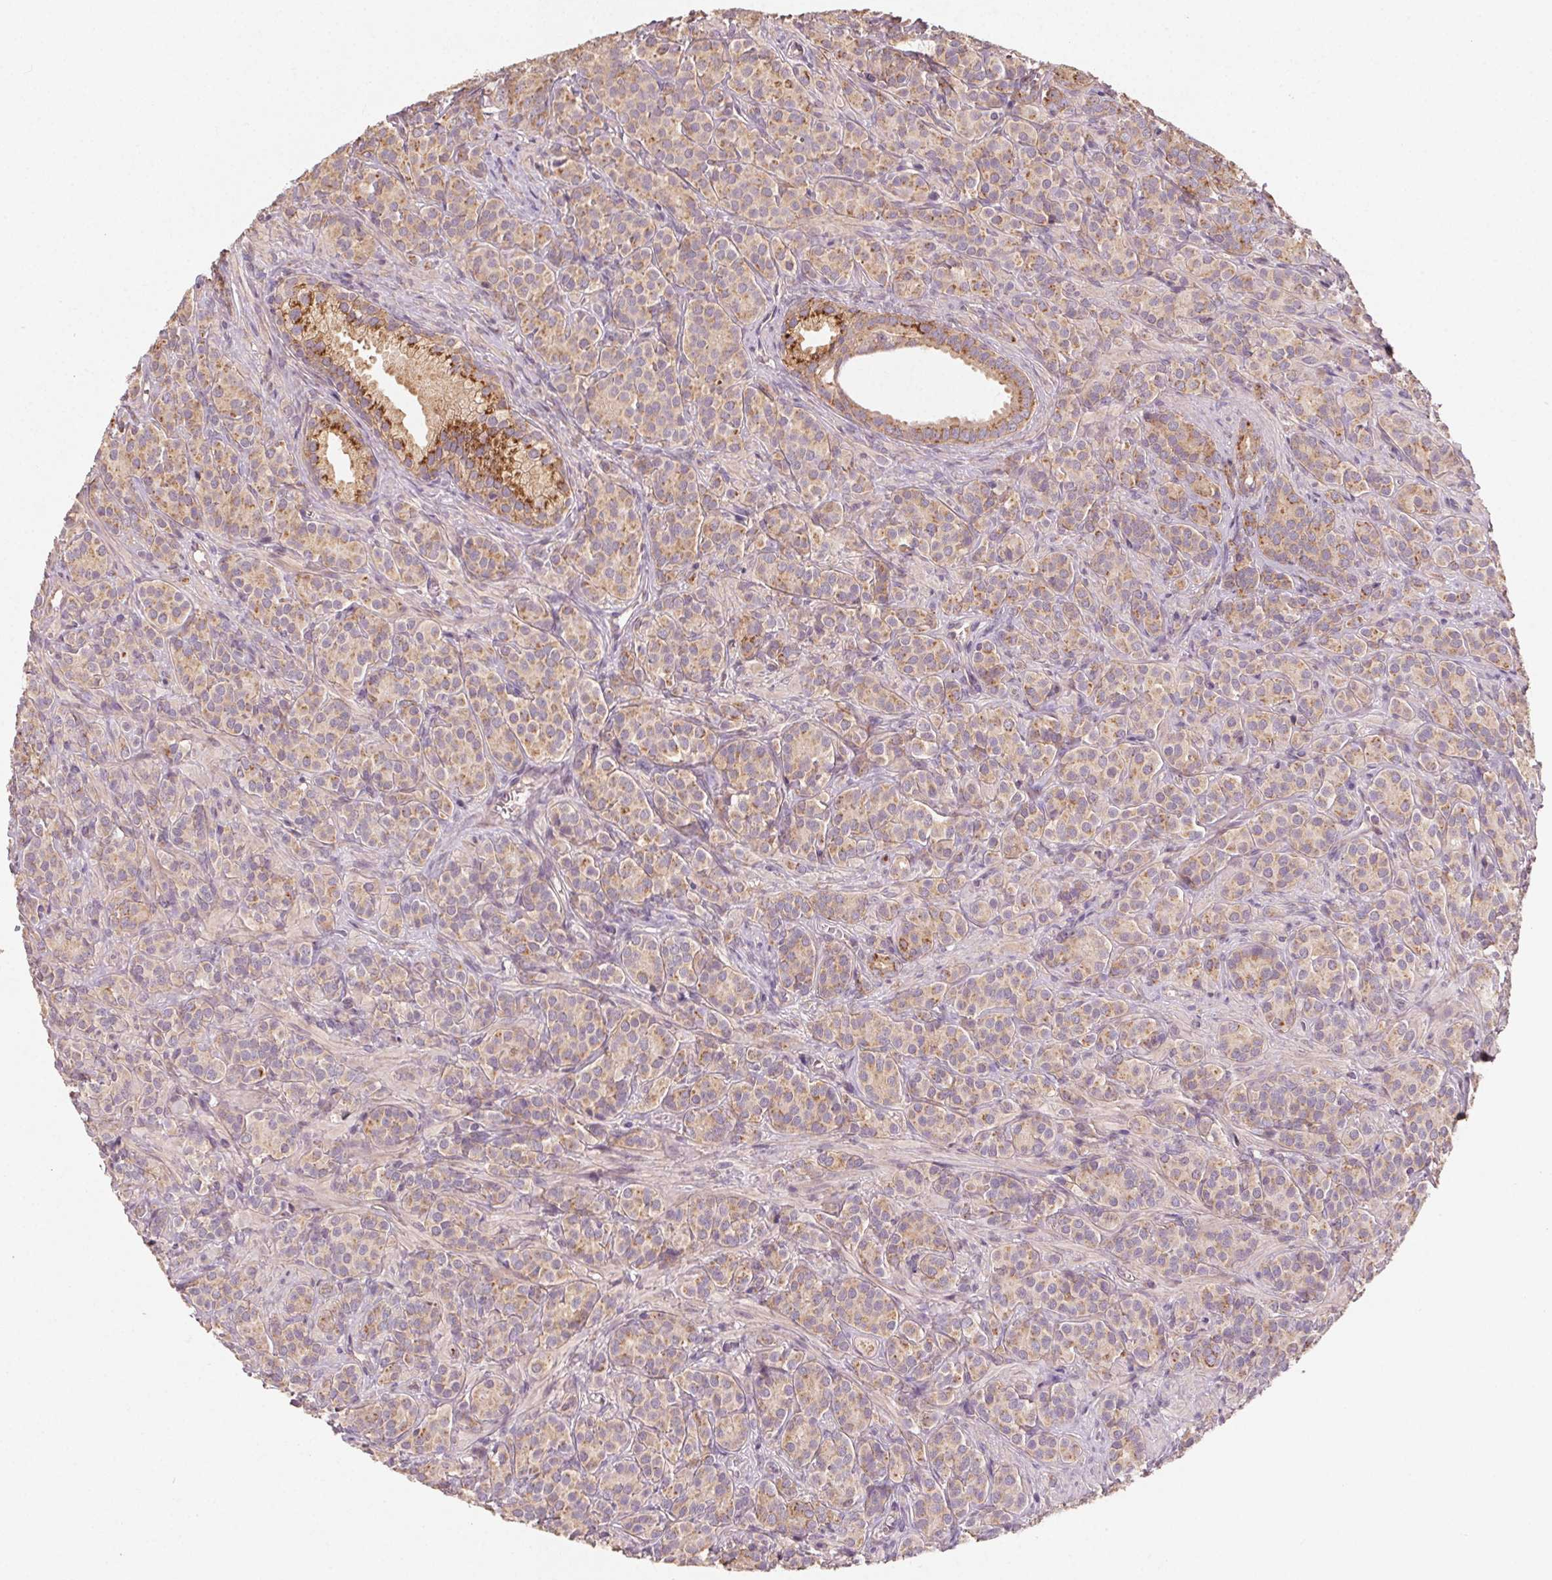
{"staining": {"intensity": "moderate", "quantity": ">75%", "location": "cytoplasmic/membranous"}, "tissue": "prostate cancer", "cell_type": "Tumor cells", "image_type": "cancer", "snomed": [{"axis": "morphology", "description": "Adenocarcinoma, High grade"}, {"axis": "topography", "description": "Prostate"}], "caption": "High-grade adenocarcinoma (prostate) stained with immunohistochemistry (IHC) shows moderate cytoplasmic/membranous expression in about >75% of tumor cells. Using DAB (brown) and hematoxylin (blue) stains, captured at high magnification using brightfield microscopy.", "gene": "AP1S1", "patient": {"sex": "male", "age": 84}}